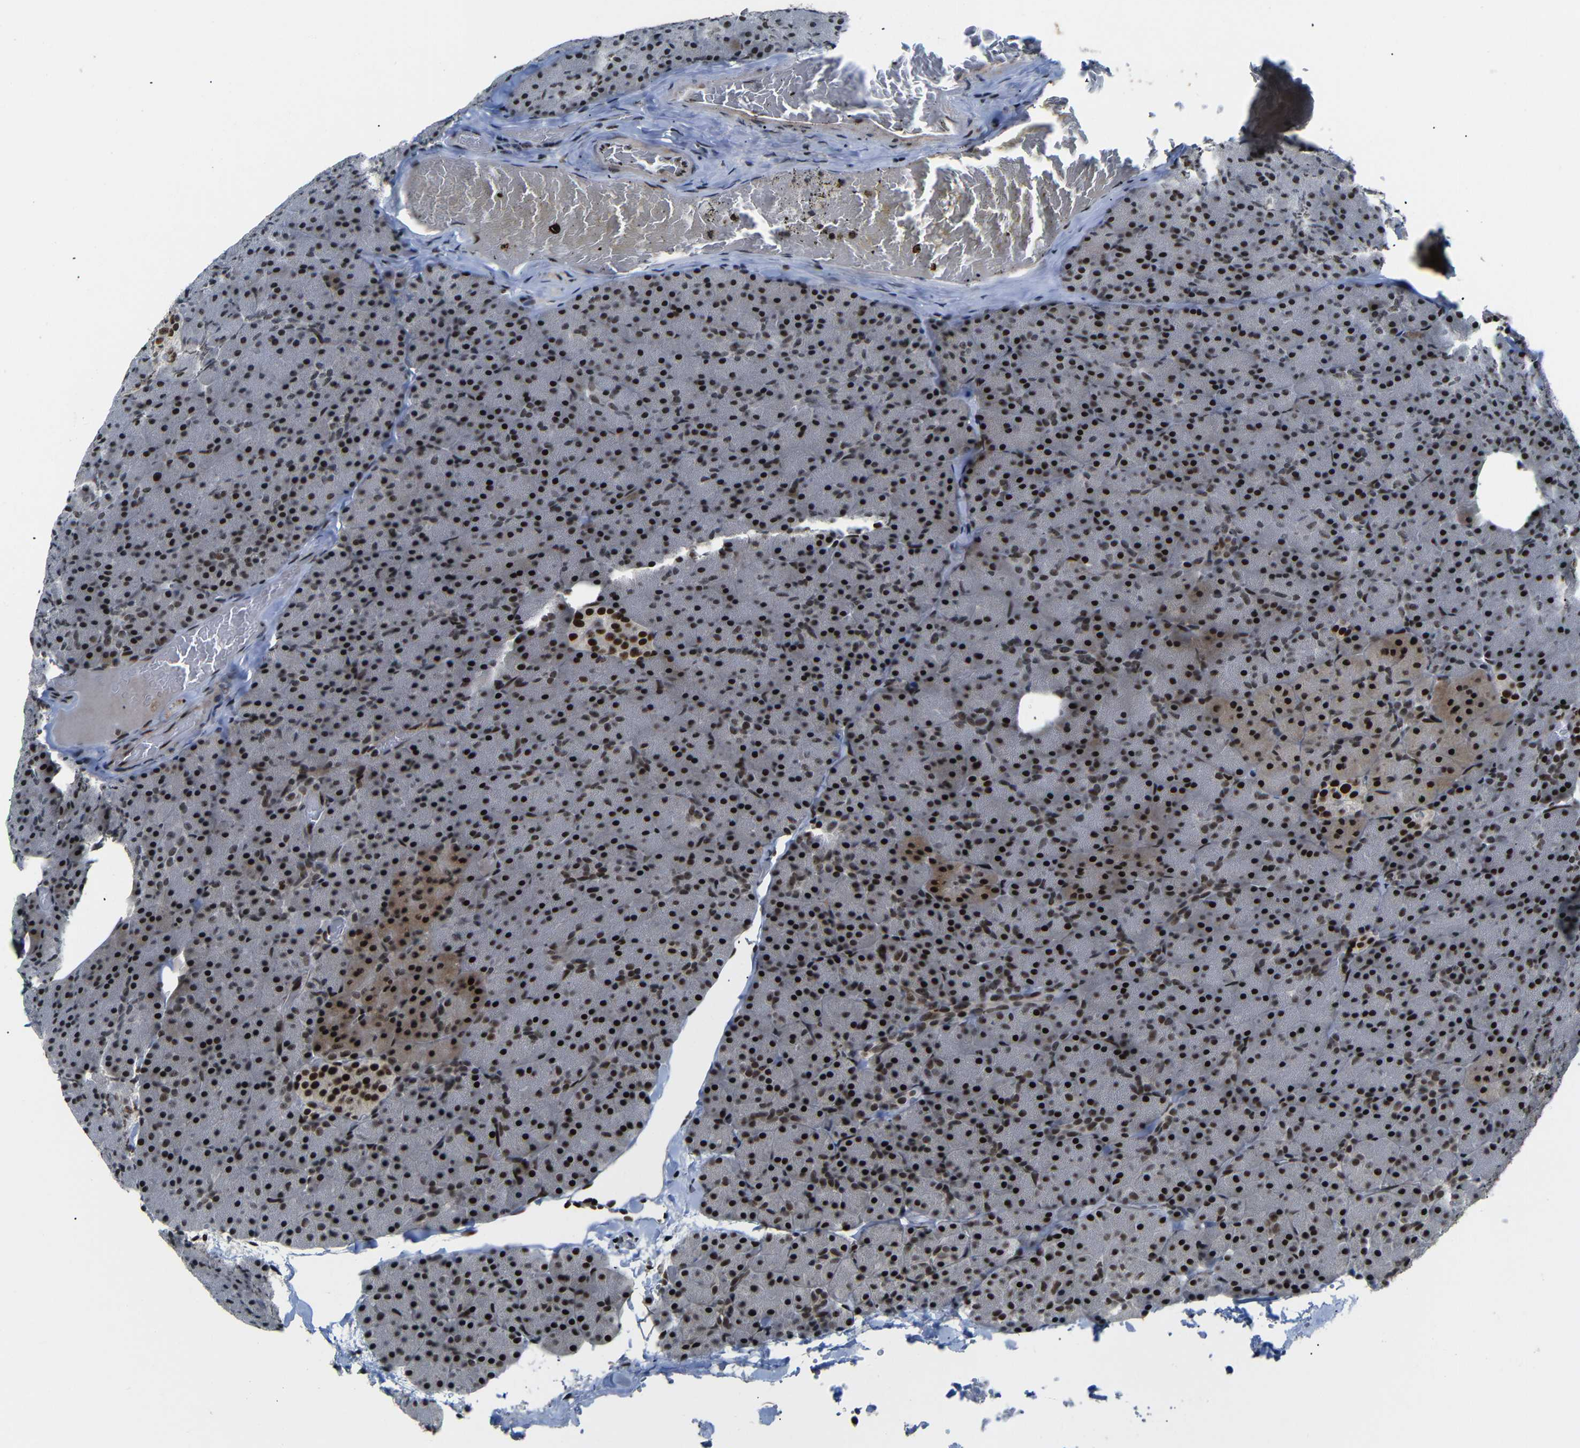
{"staining": {"intensity": "strong", "quantity": ">75%", "location": "nuclear"}, "tissue": "pancreas", "cell_type": "Exocrine glandular cells", "image_type": "normal", "snomed": [{"axis": "morphology", "description": "Normal tissue, NOS"}, {"axis": "topography", "description": "Pancreas"}], "caption": "A high amount of strong nuclear expression is appreciated in about >75% of exocrine glandular cells in benign pancreas.", "gene": "SETDB2", "patient": {"sex": "female", "age": 35}}